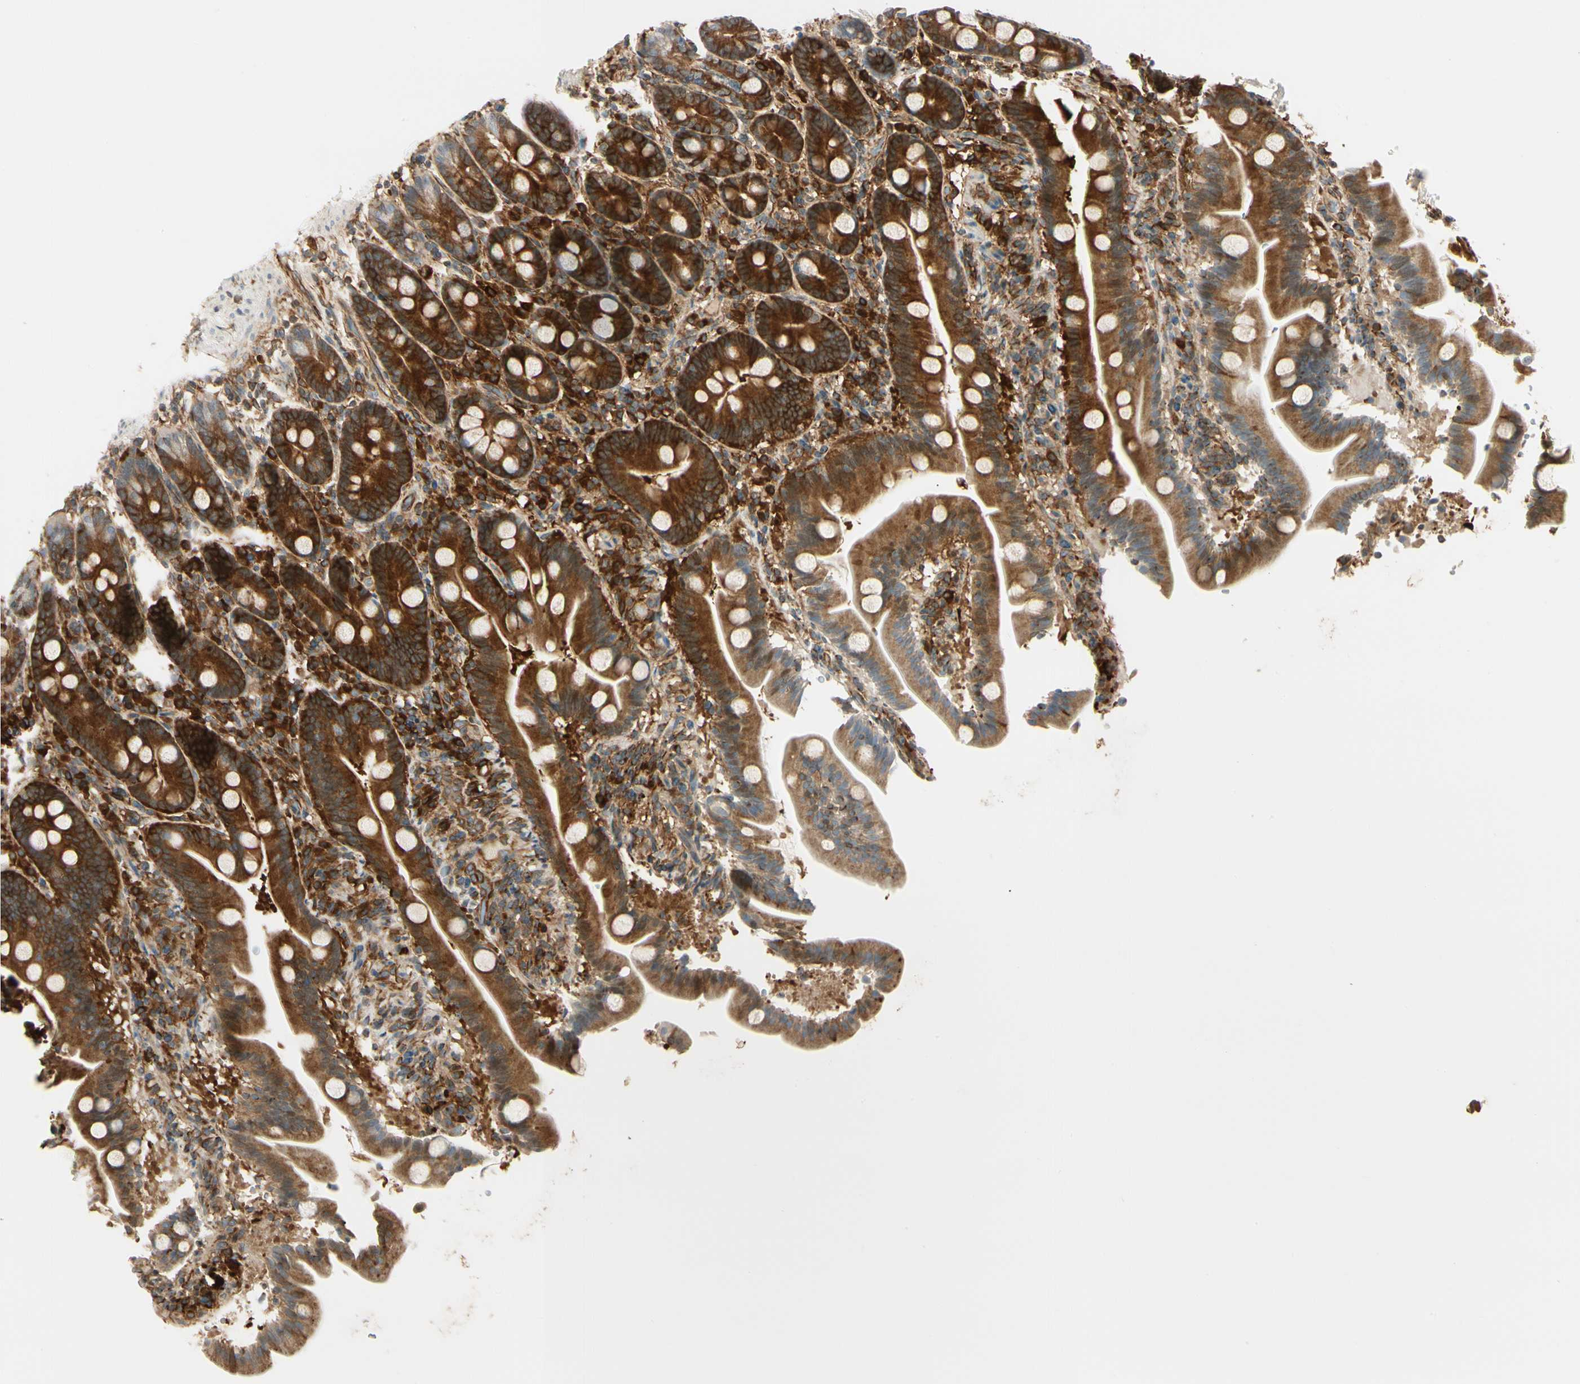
{"staining": {"intensity": "strong", "quantity": ">75%", "location": "cytoplasmic/membranous"}, "tissue": "duodenum", "cell_type": "Glandular cells", "image_type": "normal", "snomed": [{"axis": "morphology", "description": "Normal tissue, NOS"}, {"axis": "topography", "description": "Duodenum"}], "caption": "This image displays unremarkable duodenum stained with immunohistochemistry (IHC) to label a protein in brown. The cytoplasmic/membranous of glandular cells show strong positivity for the protein. Nuclei are counter-stained blue.", "gene": "FTH1", "patient": {"sex": "male", "age": 54}}